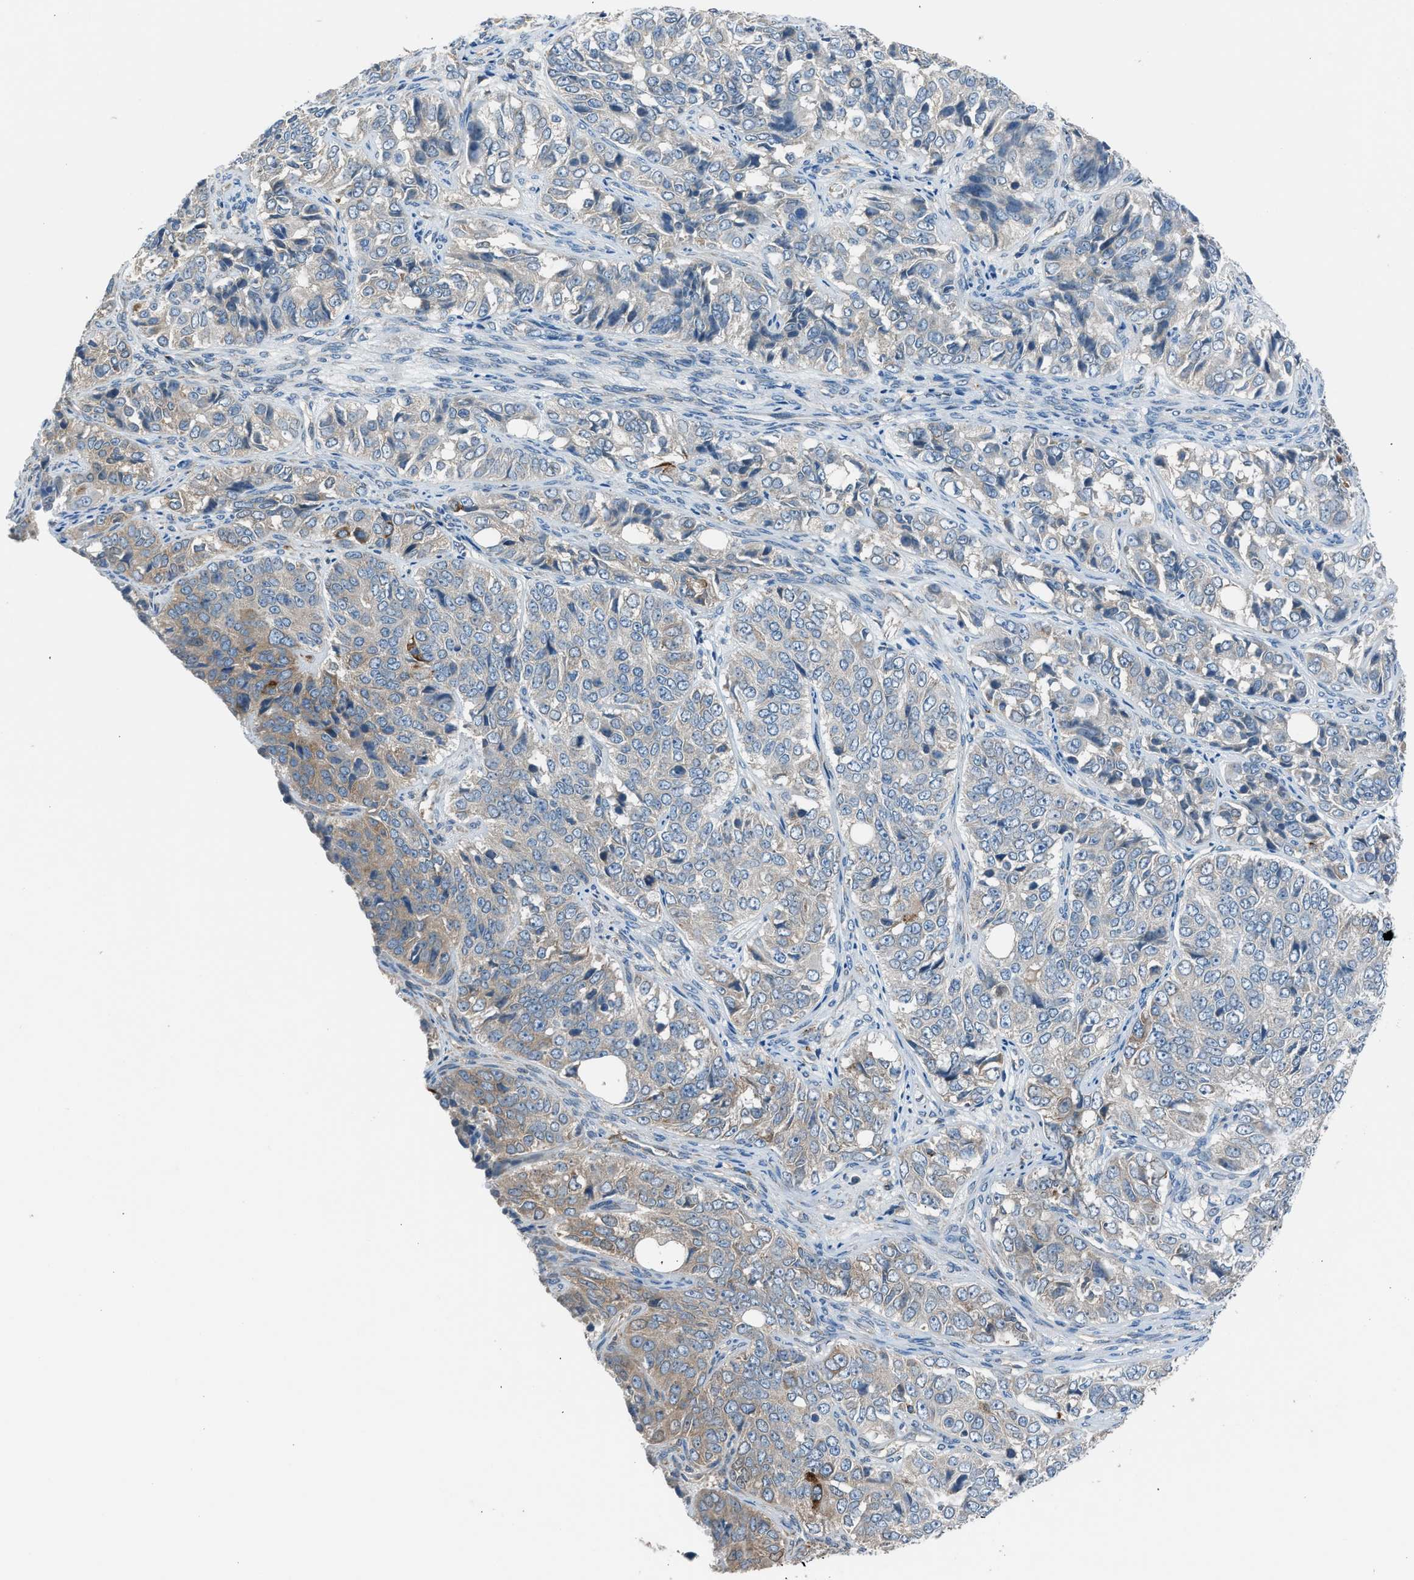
{"staining": {"intensity": "weak", "quantity": "<25%", "location": "cytoplasmic/membranous"}, "tissue": "ovarian cancer", "cell_type": "Tumor cells", "image_type": "cancer", "snomed": [{"axis": "morphology", "description": "Carcinoma, endometroid"}, {"axis": "topography", "description": "Ovary"}], "caption": "Ovarian endometroid carcinoma was stained to show a protein in brown. There is no significant expression in tumor cells.", "gene": "LMBR1", "patient": {"sex": "female", "age": 51}}